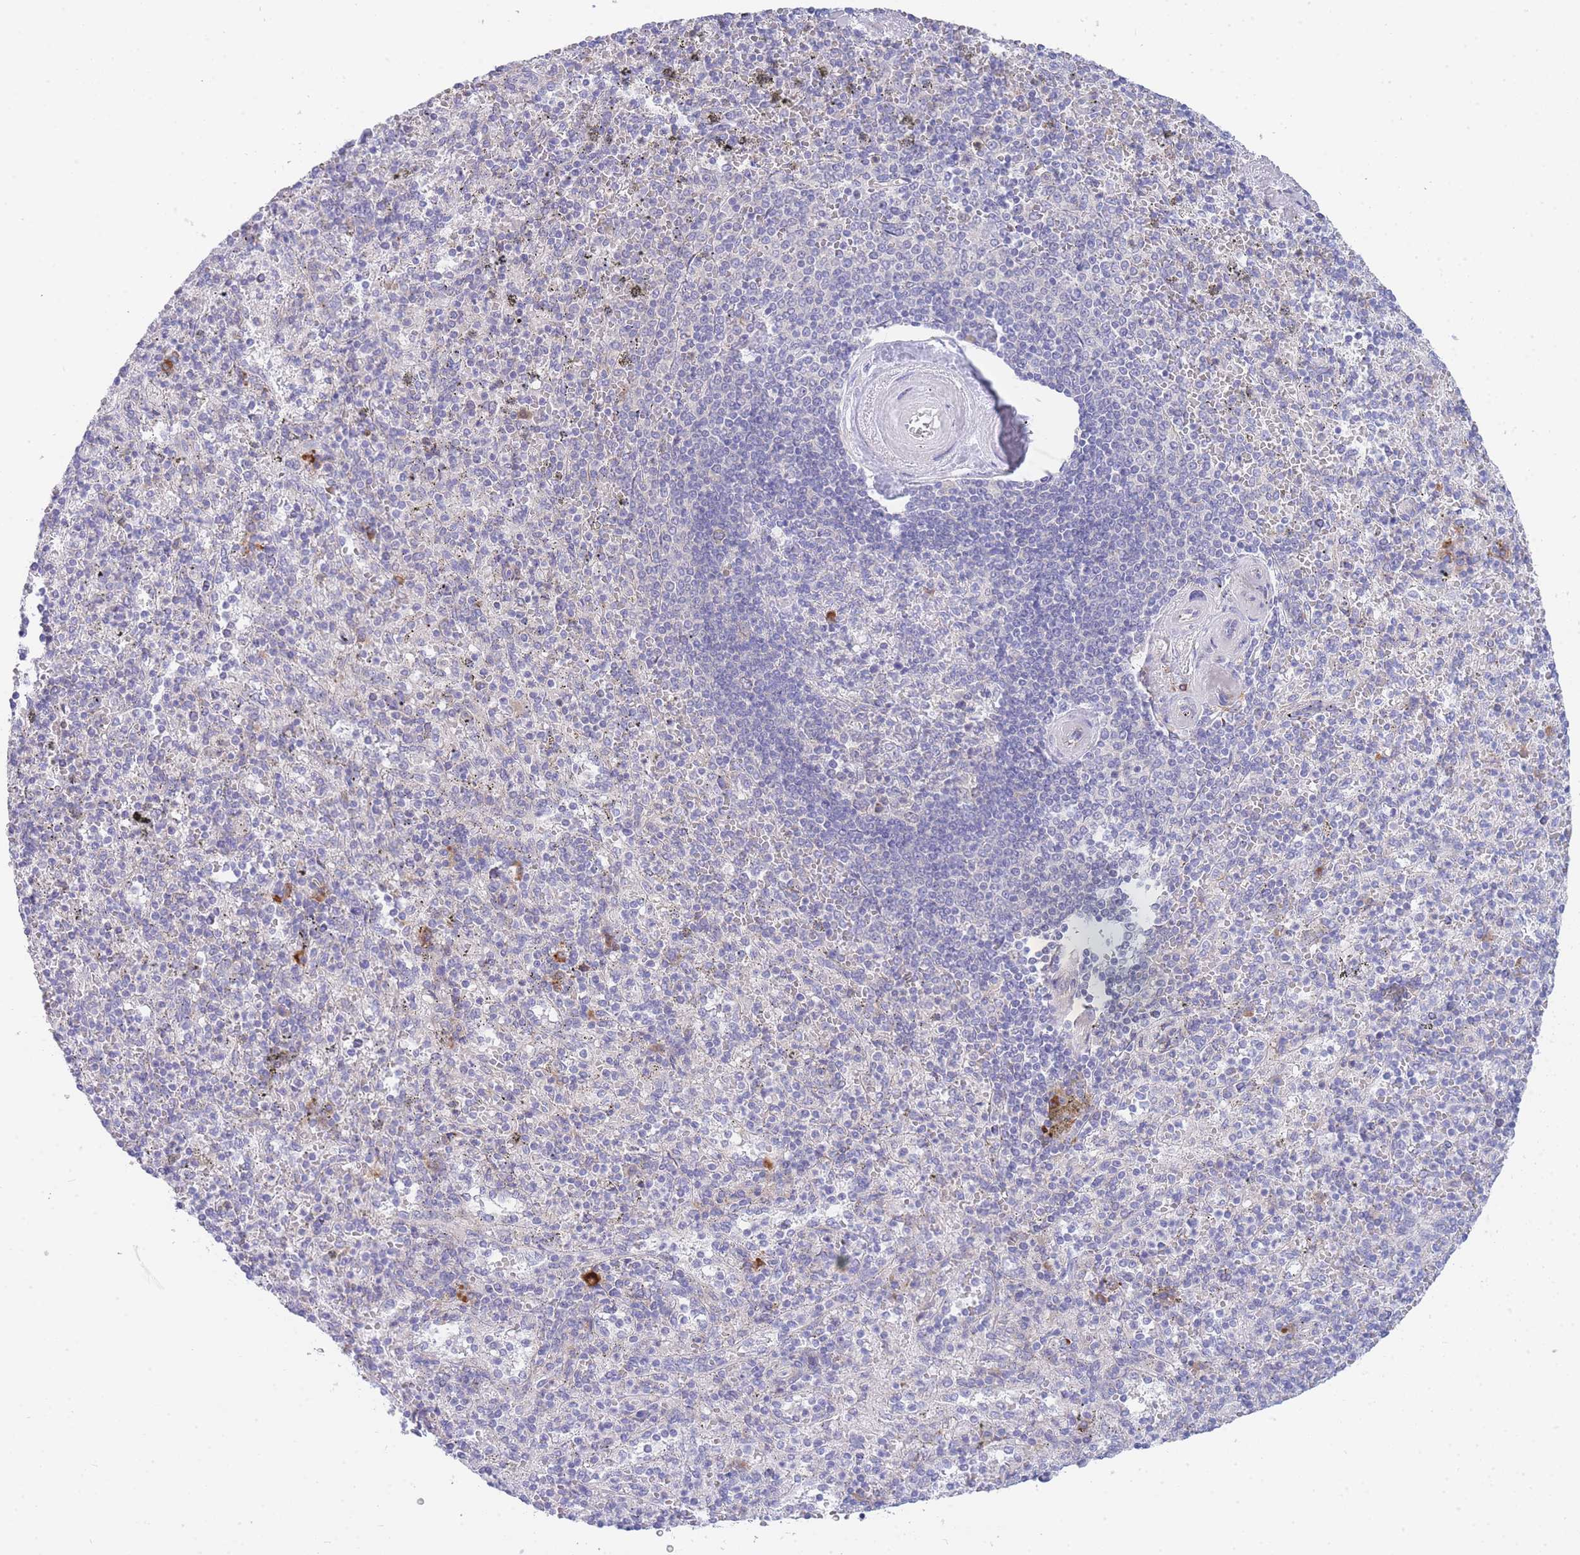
{"staining": {"intensity": "negative", "quantity": "none", "location": "none"}, "tissue": "spleen", "cell_type": "Cells in red pulp", "image_type": "normal", "snomed": [{"axis": "morphology", "description": "Normal tissue, NOS"}, {"axis": "morphology", "description": "Degeneration, NOS"}, {"axis": "topography", "description": "Spleen"}], "caption": "High magnification brightfield microscopy of normal spleen stained with DAB (brown) and counterstained with hematoxylin (blue): cells in red pulp show no significant staining. The staining was performed using DAB (3,3'-diaminobenzidine) to visualize the protein expression in brown, while the nuclei were stained in blue with hematoxylin (Magnification: 20x).", "gene": "ZNF510", "patient": {"sex": "male", "age": 56}}